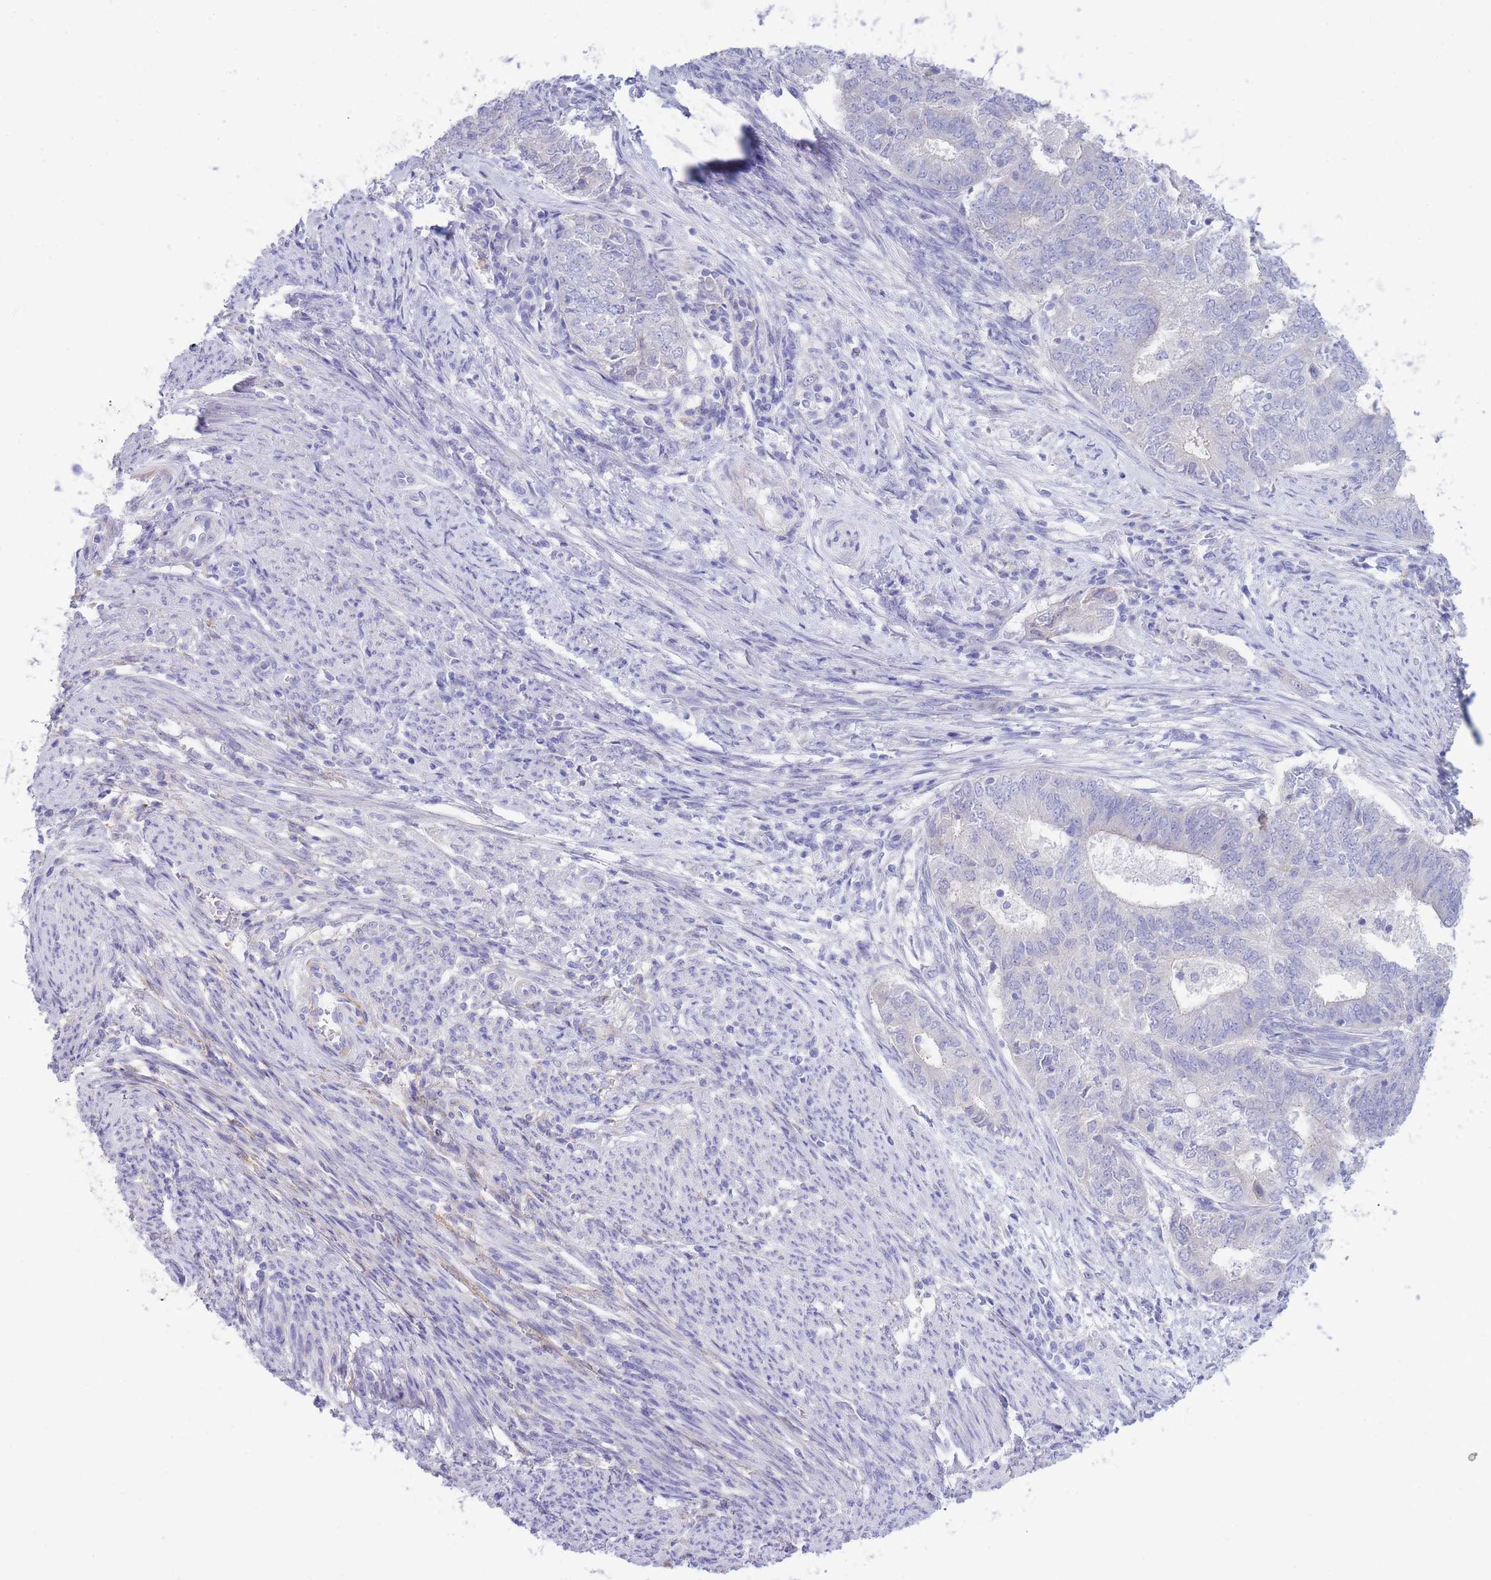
{"staining": {"intensity": "negative", "quantity": "none", "location": "none"}, "tissue": "endometrial cancer", "cell_type": "Tumor cells", "image_type": "cancer", "snomed": [{"axis": "morphology", "description": "Adenocarcinoma, NOS"}, {"axis": "topography", "description": "Endometrium"}], "caption": "DAB immunohistochemical staining of endometrial cancer (adenocarcinoma) displays no significant staining in tumor cells.", "gene": "PCDHB3", "patient": {"sex": "female", "age": 62}}